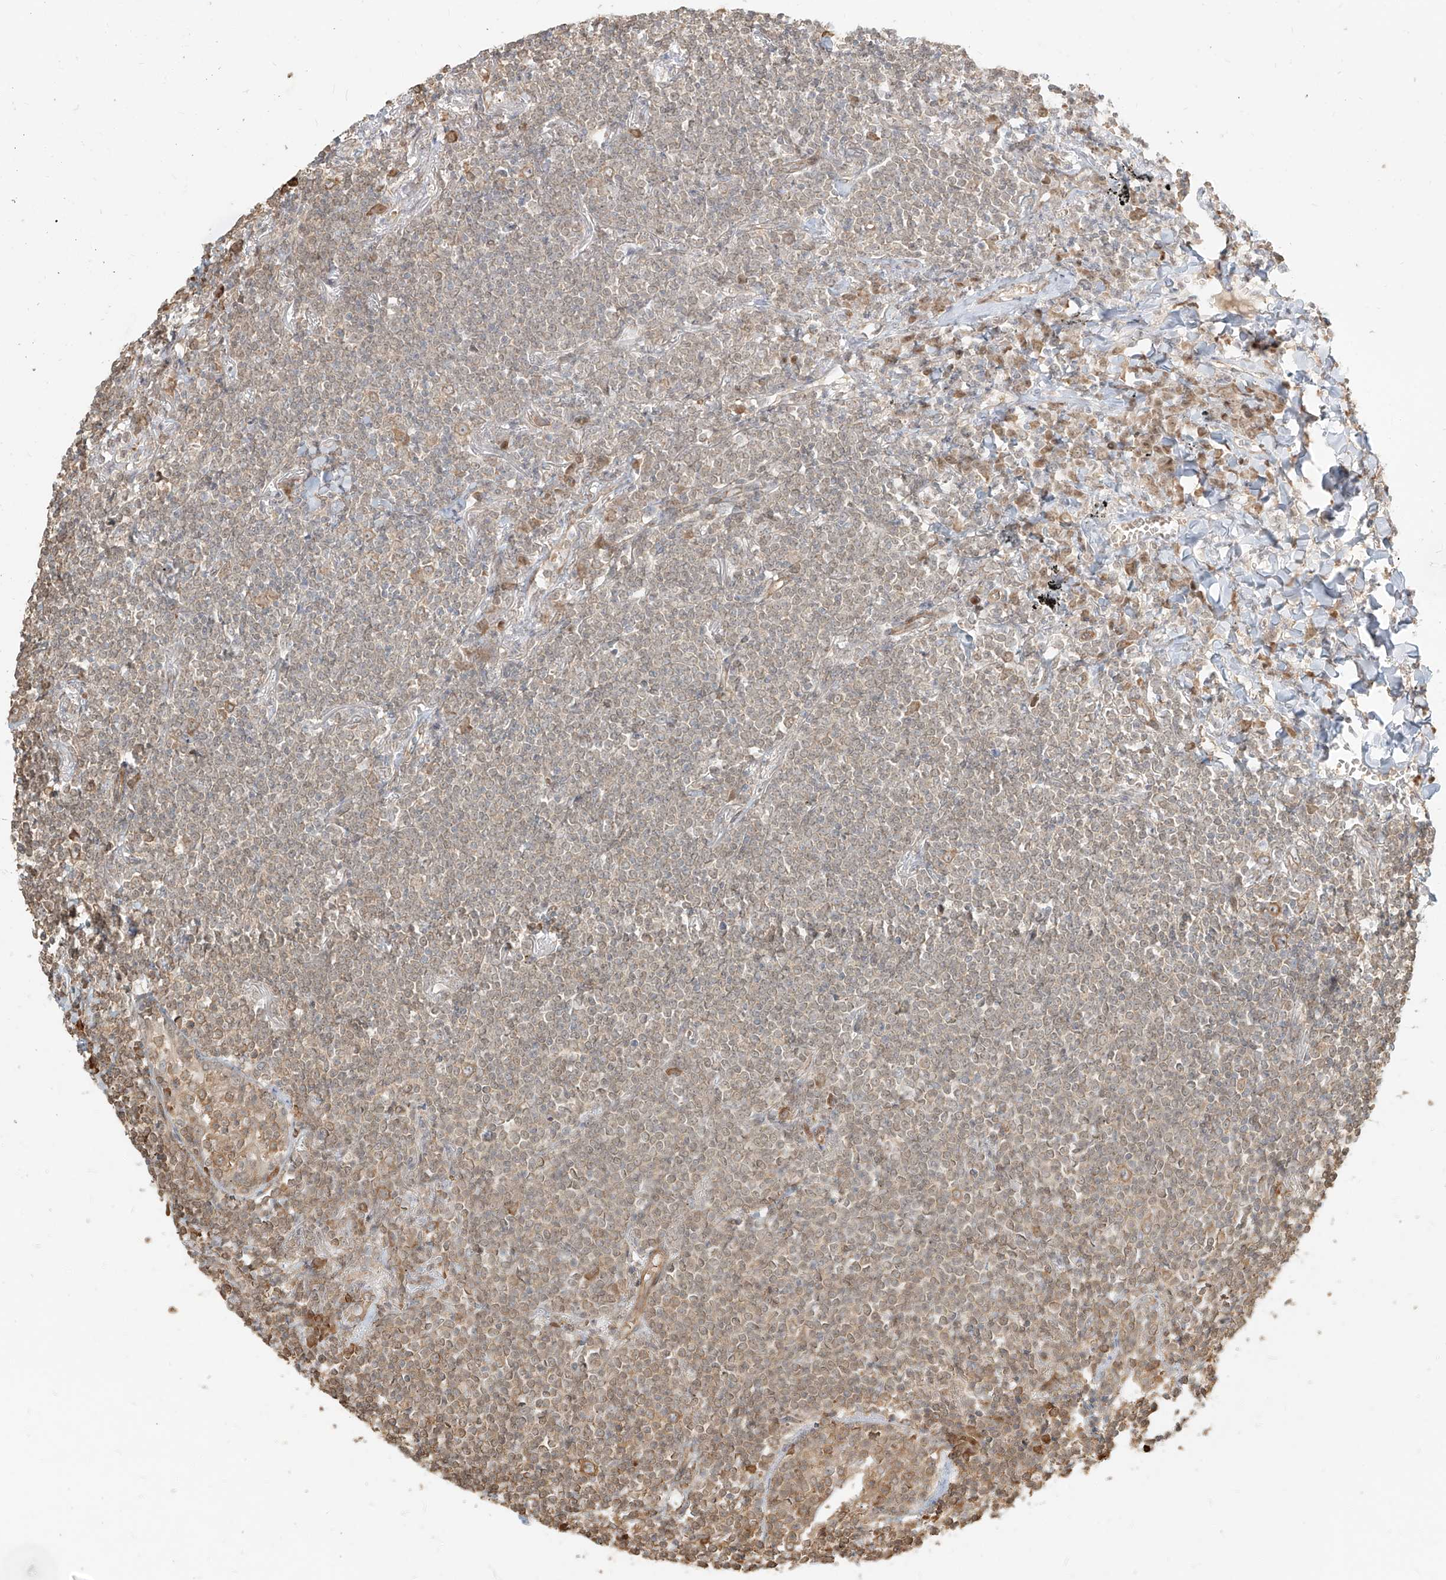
{"staining": {"intensity": "weak", "quantity": "25%-75%", "location": "cytoplasmic/membranous"}, "tissue": "lymphoma", "cell_type": "Tumor cells", "image_type": "cancer", "snomed": [{"axis": "morphology", "description": "Malignant lymphoma, non-Hodgkin's type, Low grade"}, {"axis": "topography", "description": "Lung"}], "caption": "Low-grade malignant lymphoma, non-Hodgkin's type stained with a protein marker demonstrates weak staining in tumor cells.", "gene": "UBE2K", "patient": {"sex": "female", "age": 71}}